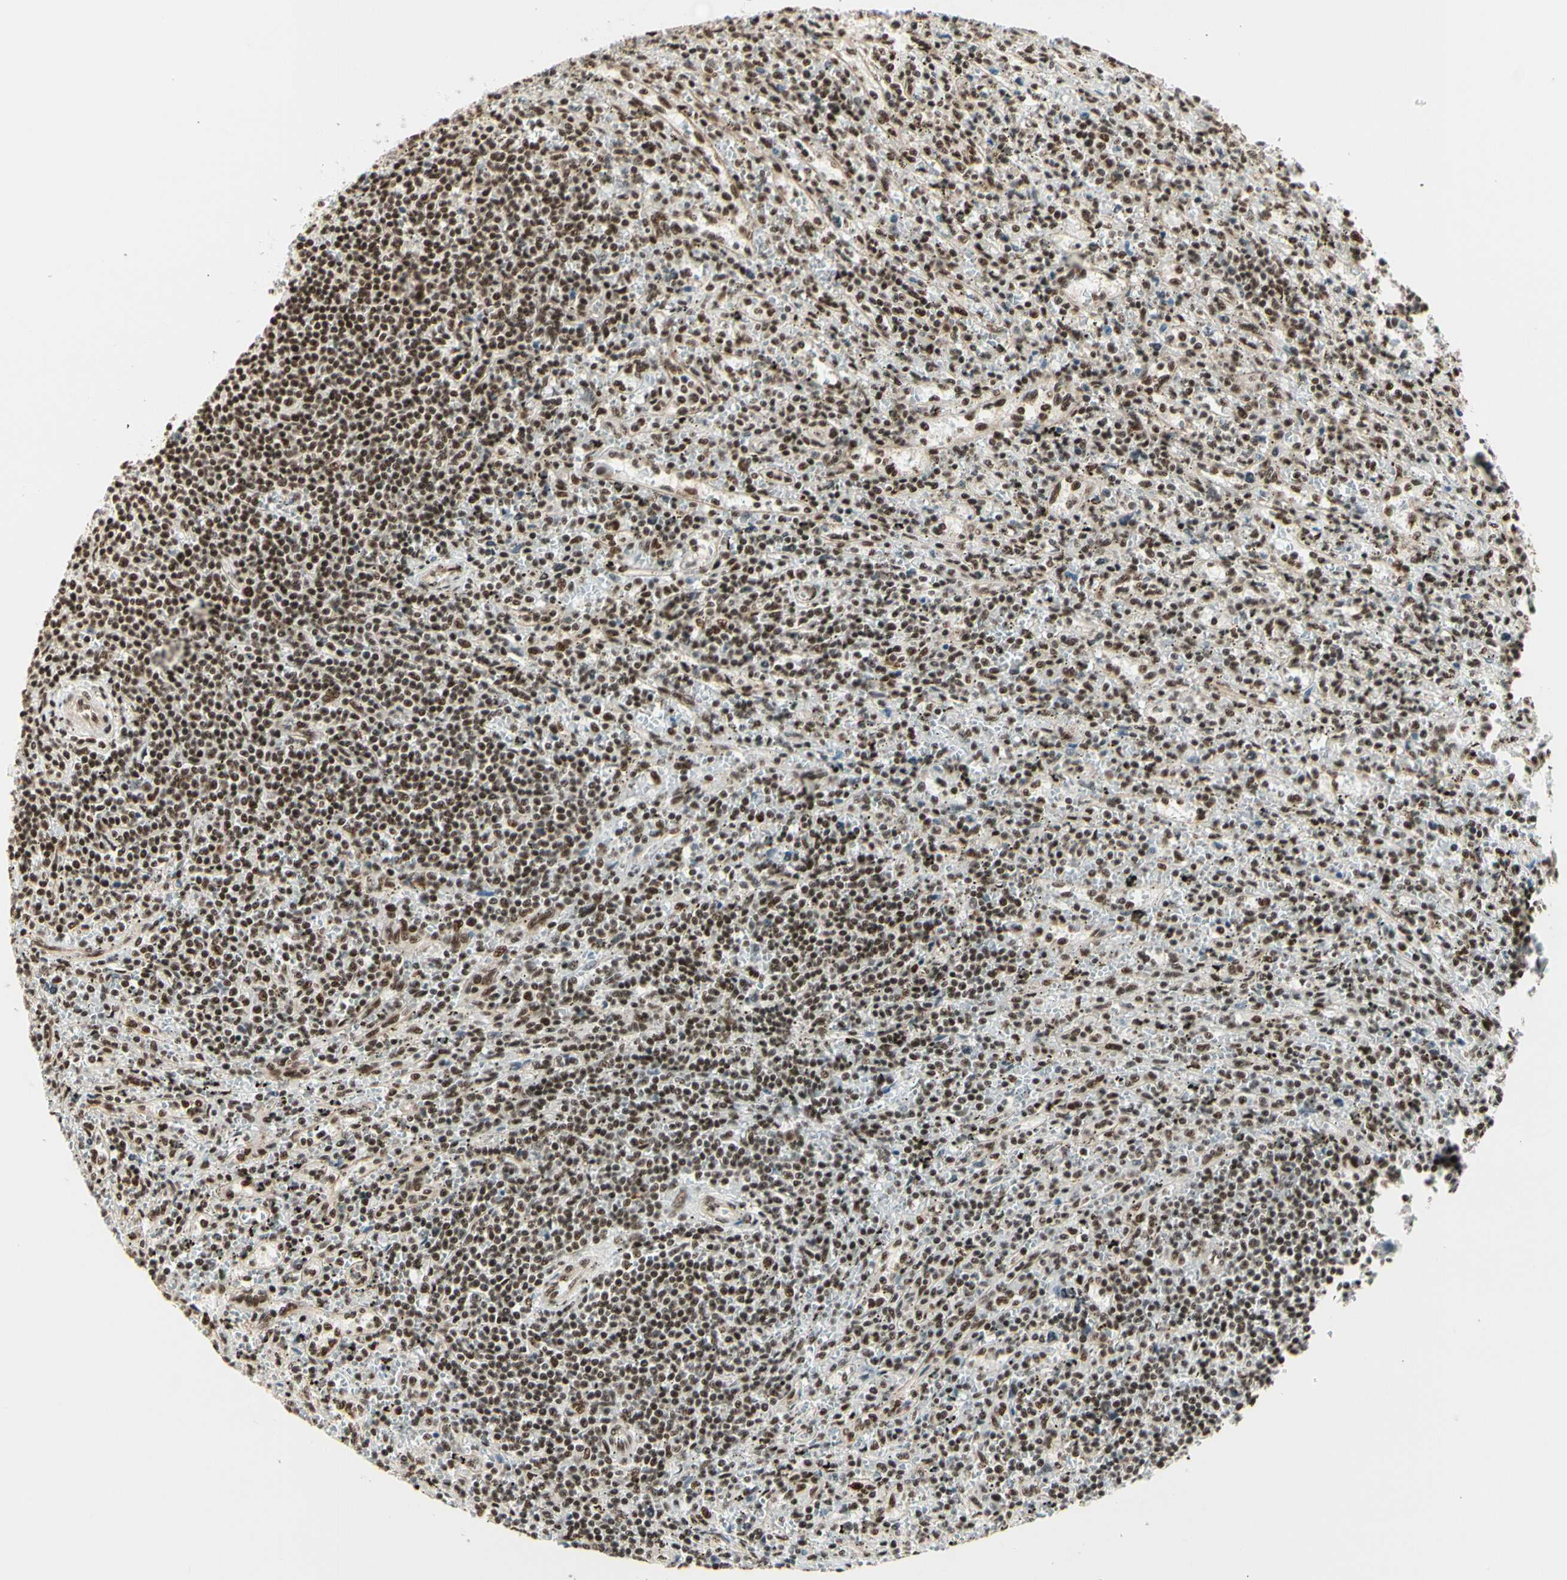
{"staining": {"intensity": "strong", "quantity": ">75%", "location": "nuclear"}, "tissue": "lymphoma", "cell_type": "Tumor cells", "image_type": "cancer", "snomed": [{"axis": "morphology", "description": "Malignant lymphoma, non-Hodgkin's type, Low grade"}, {"axis": "topography", "description": "Spleen"}], "caption": "IHC of human lymphoma shows high levels of strong nuclear positivity in approximately >75% of tumor cells.", "gene": "HEXIM1", "patient": {"sex": "male", "age": 76}}